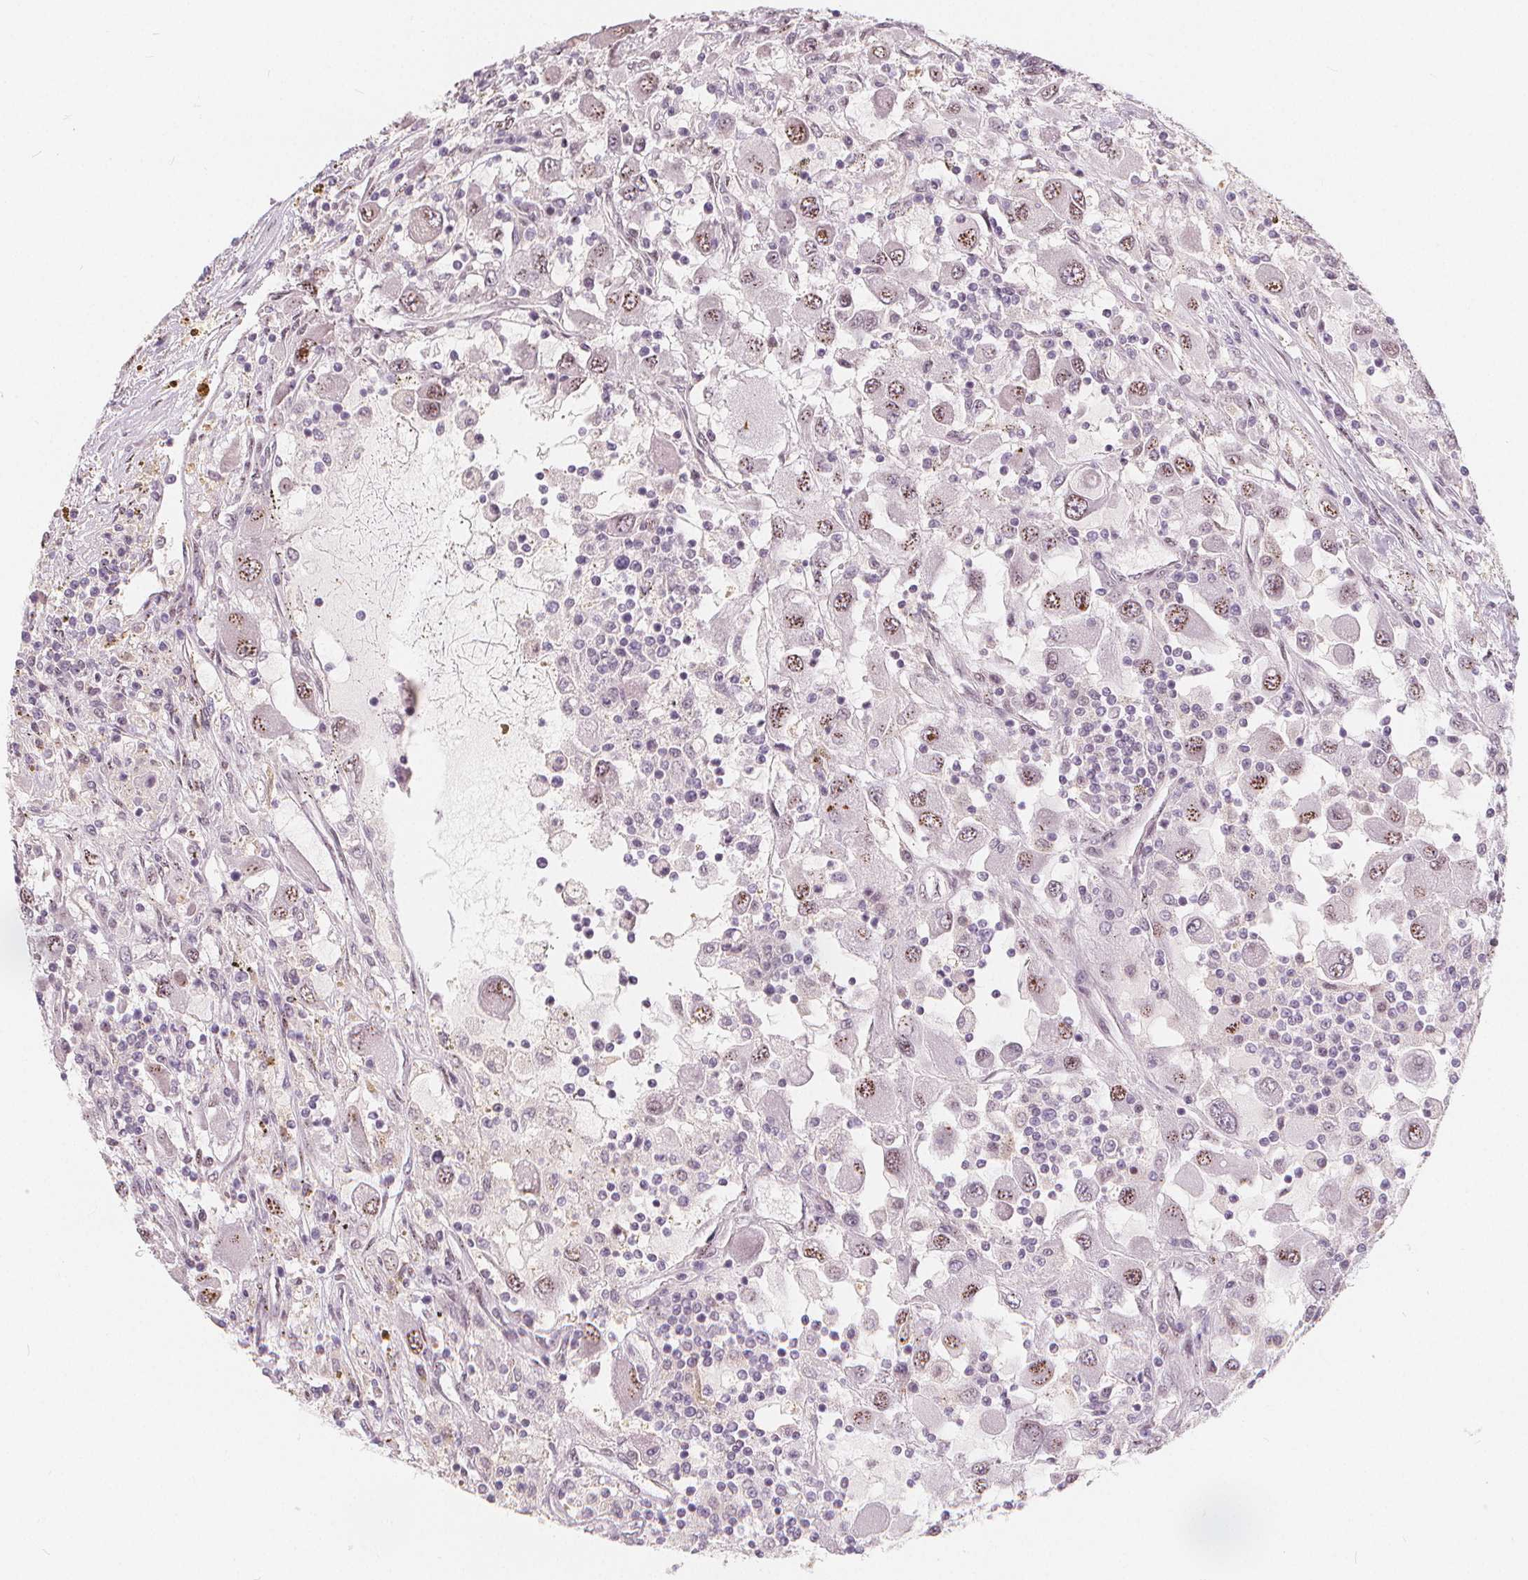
{"staining": {"intensity": "negative", "quantity": "none", "location": "none"}, "tissue": "renal cancer", "cell_type": "Tumor cells", "image_type": "cancer", "snomed": [{"axis": "morphology", "description": "Adenocarcinoma, NOS"}, {"axis": "topography", "description": "Kidney"}], "caption": "This is an IHC photomicrograph of renal adenocarcinoma. There is no expression in tumor cells.", "gene": "DRC3", "patient": {"sex": "female", "age": 67}}